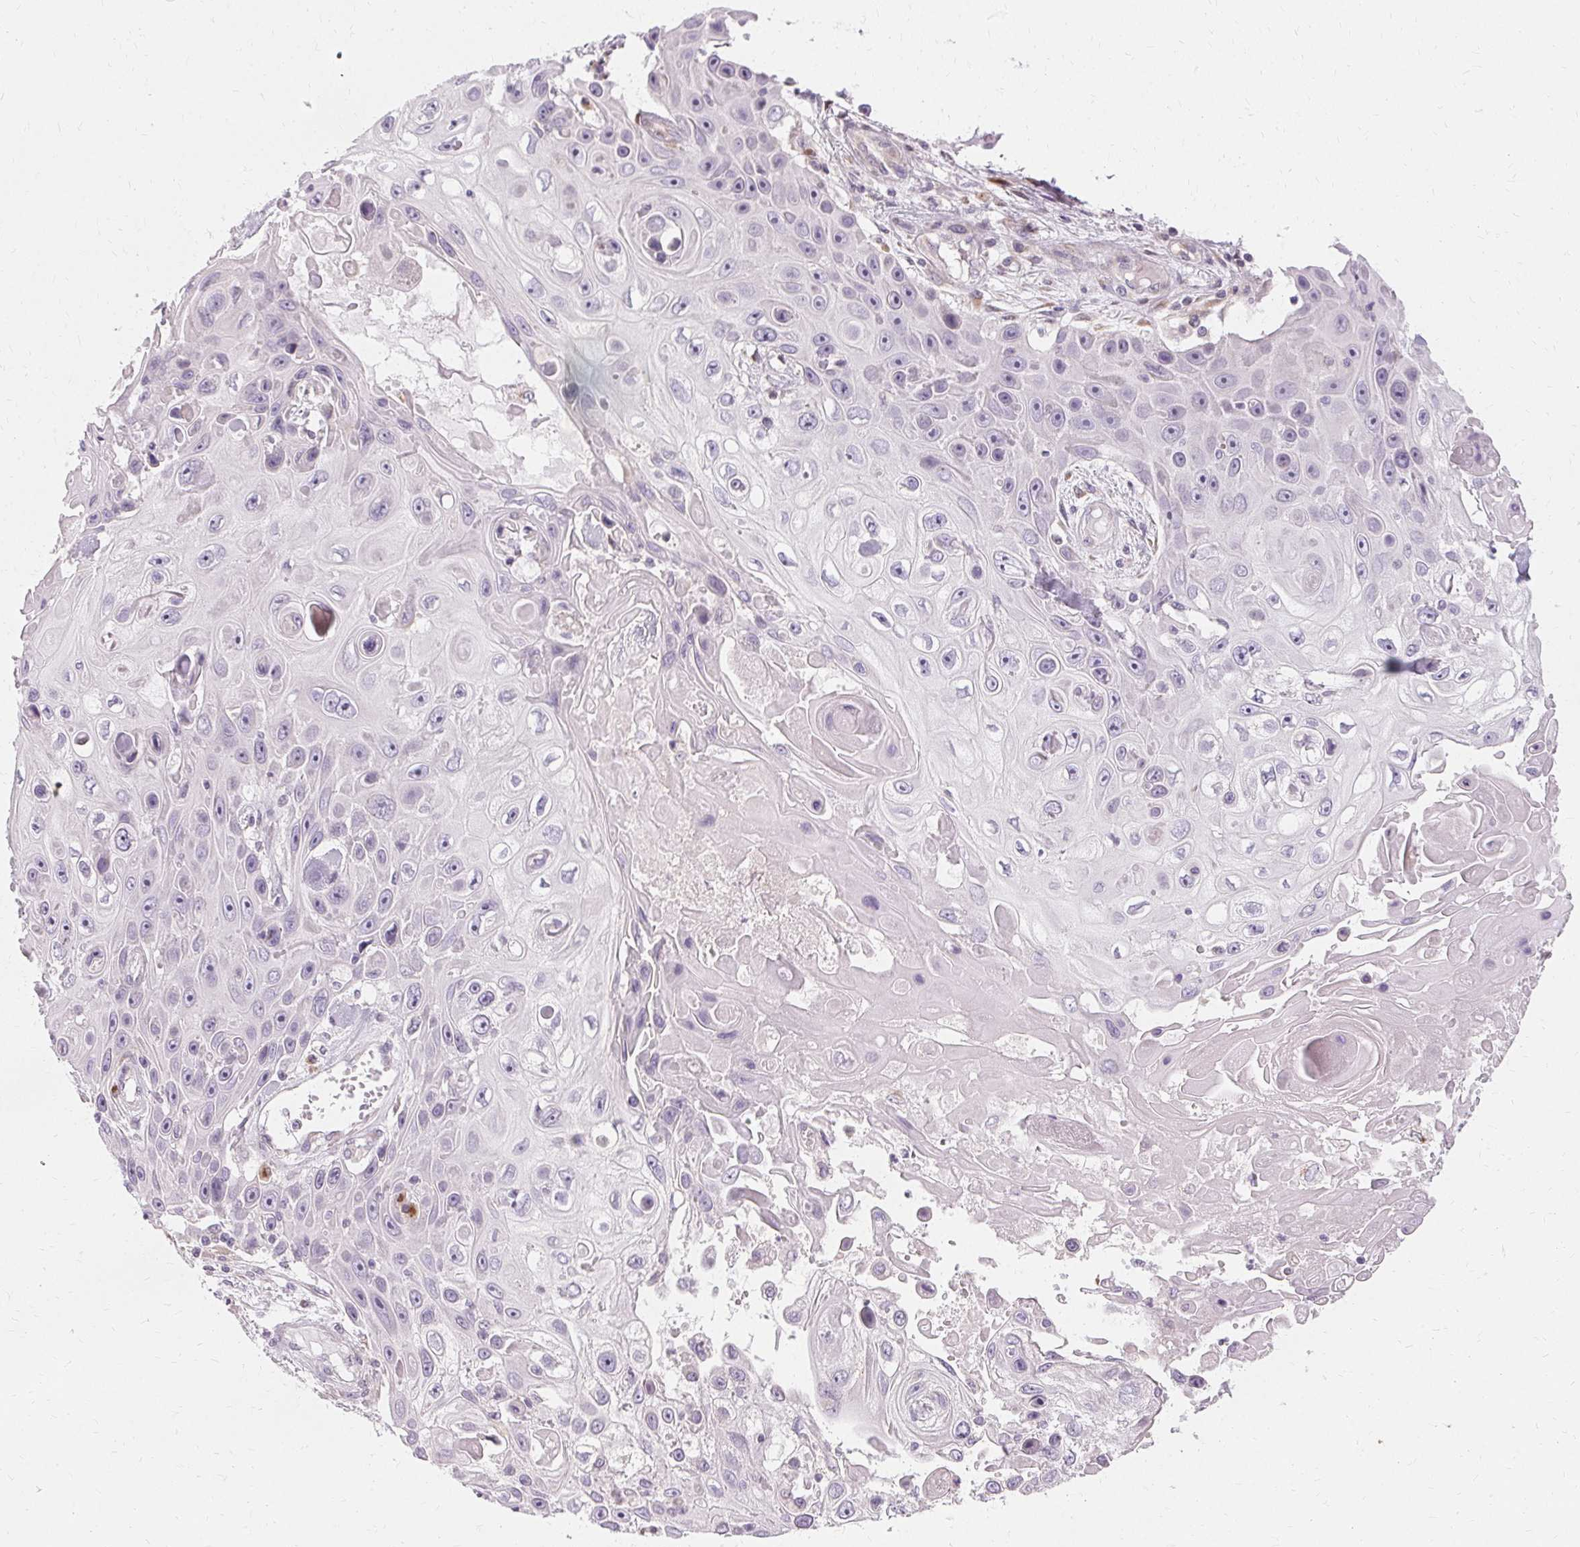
{"staining": {"intensity": "negative", "quantity": "none", "location": "none"}, "tissue": "skin cancer", "cell_type": "Tumor cells", "image_type": "cancer", "snomed": [{"axis": "morphology", "description": "Squamous cell carcinoma, NOS"}, {"axis": "topography", "description": "Skin"}], "caption": "This micrograph is of skin squamous cell carcinoma stained with immunohistochemistry to label a protein in brown with the nuclei are counter-stained blue. There is no positivity in tumor cells. (Immunohistochemistry (ihc), brightfield microscopy, high magnification).", "gene": "FCRL3", "patient": {"sex": "male", "age": 82}}